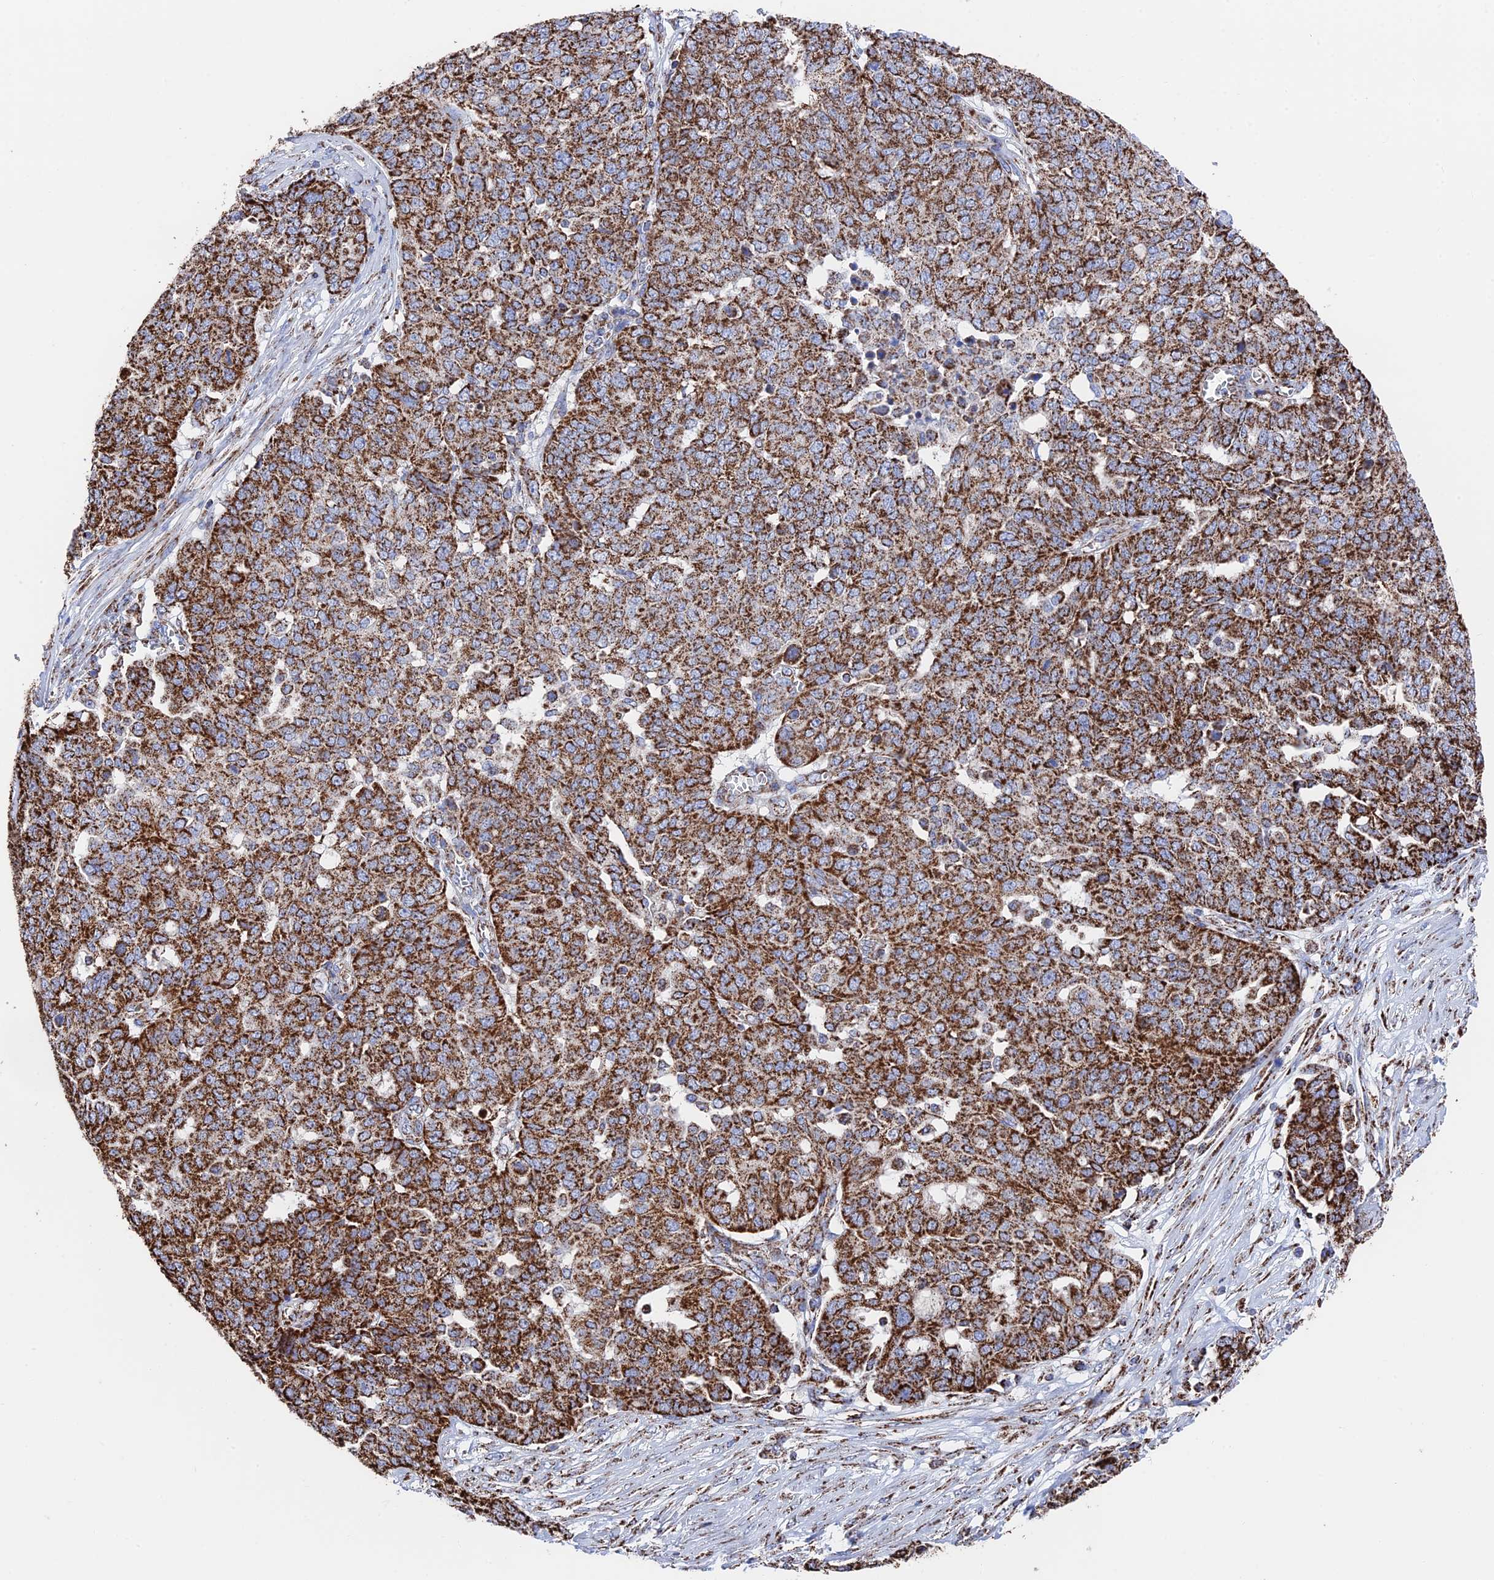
{"staining": {"intensity": "strong", "quantity": ">75%", "location": "cytoplasmic/membranous"}, "tissue": "ovarian cancer", "cell_type": "Tumor cells", "image_type": "cancer", "snomed": [{"axis": "morphology", "description": "Cystadenocarcinoma, serous, NOS"}, {"axis": "topography", "description": "Soft tissue"}, {"axis": "topography", "description": "Ovary"}], "caption": "Immunohistochemical staining of human ovarian cancer shows high levels of strong cytoplasmic/membranous protein positivity in approximately >75% of tumor cells.", "gene": "HAUS8", "patient": {"sex": "female", "age": 57}}